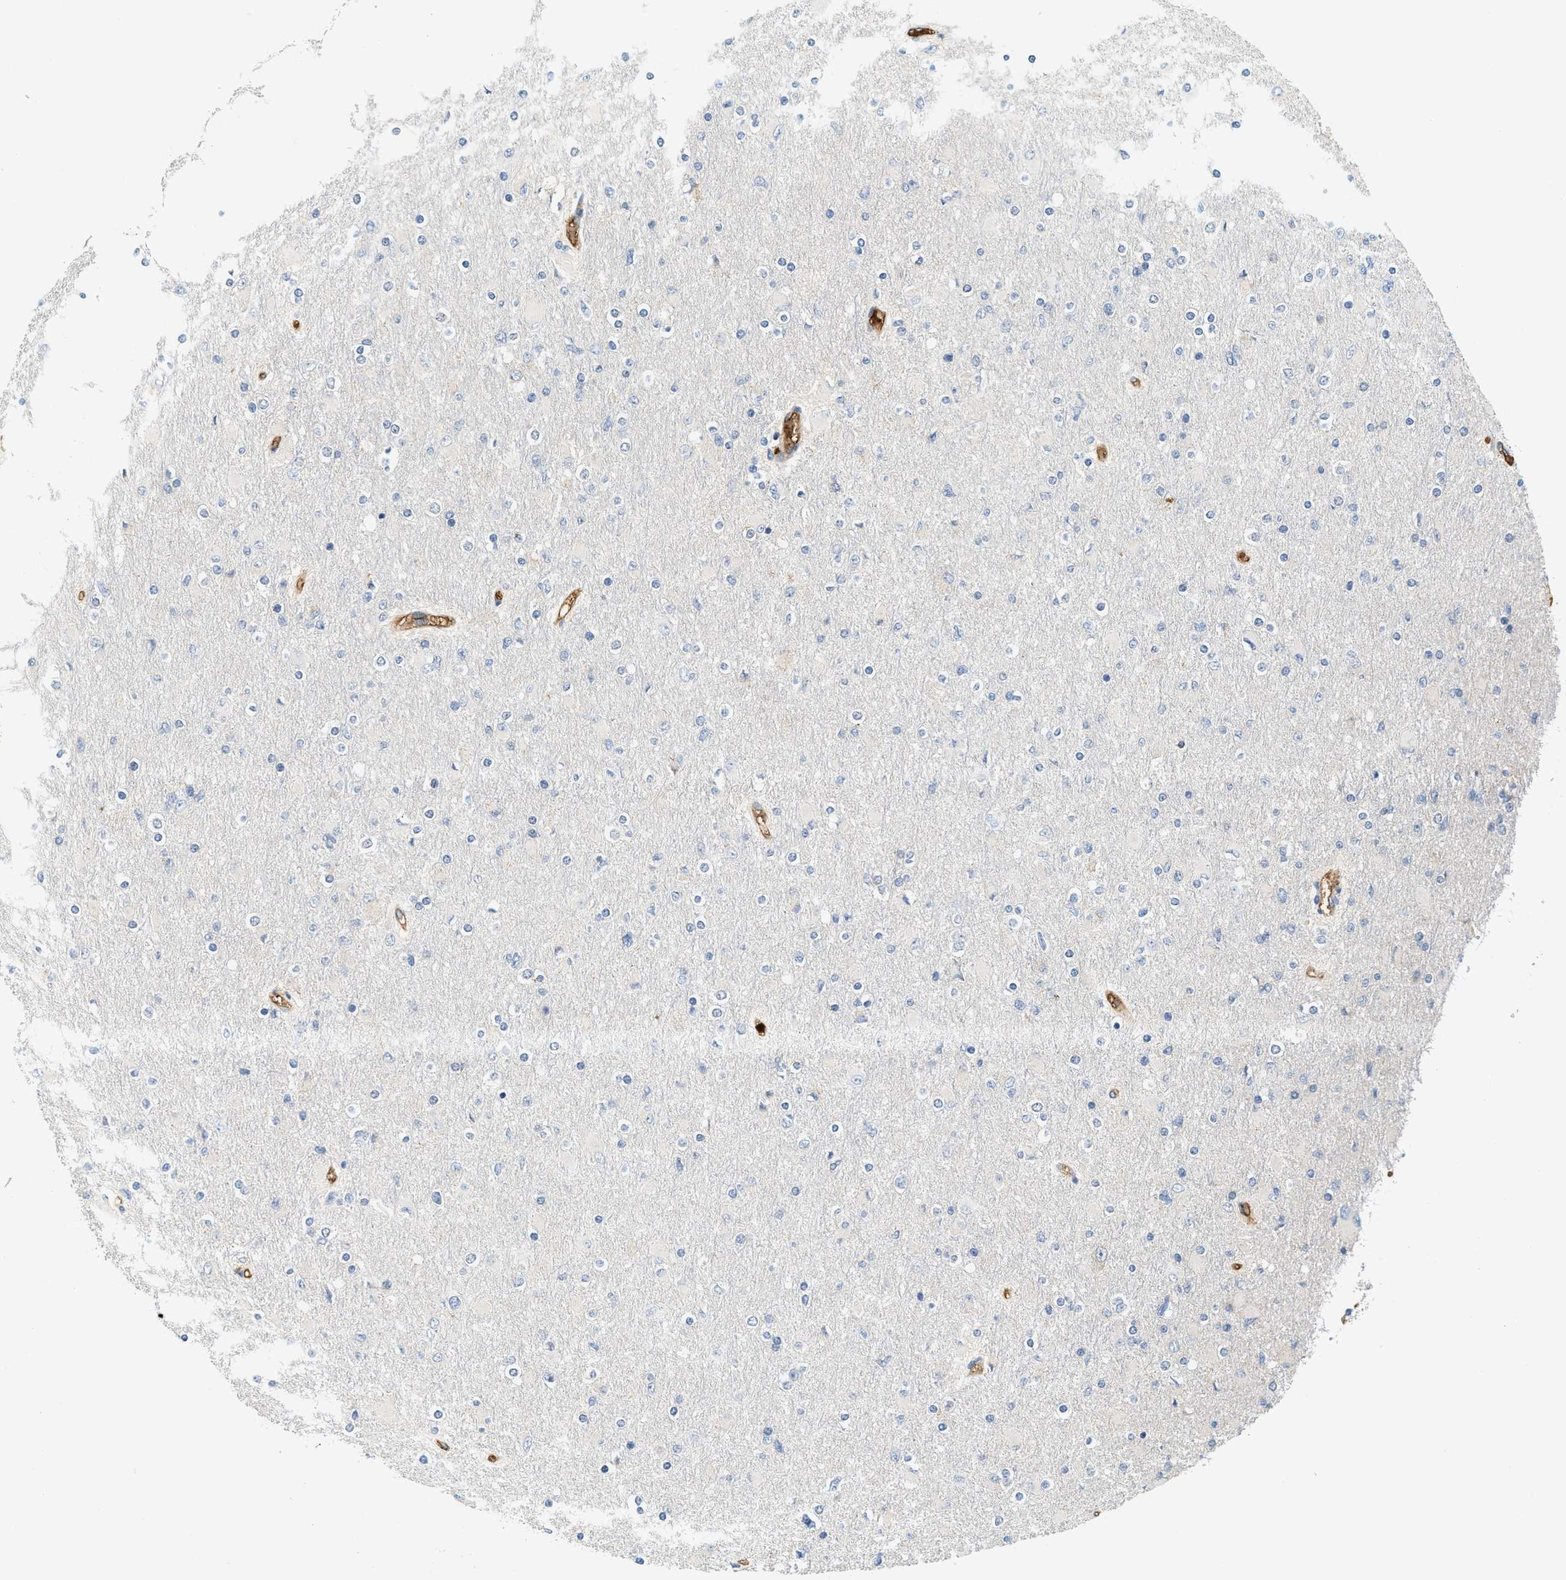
{"staining": {"intensity": "negative", "quantity": "none", "location": "none"}, "tissue": "glioma", "cell_type": "Tumor cells", "image_type": "cancer", "snomed": [{"axis": "morphology", "description": "Glioma, malignant, High grade"}, {"axis": "topography", "description": "Cerebral cortex"}], "caption": "The IHC histopathology image has no significant positivity in tumor cells of glioma tissue.", "gene": "CYTH2", "patient": {"sex": "female", "age": 36}}